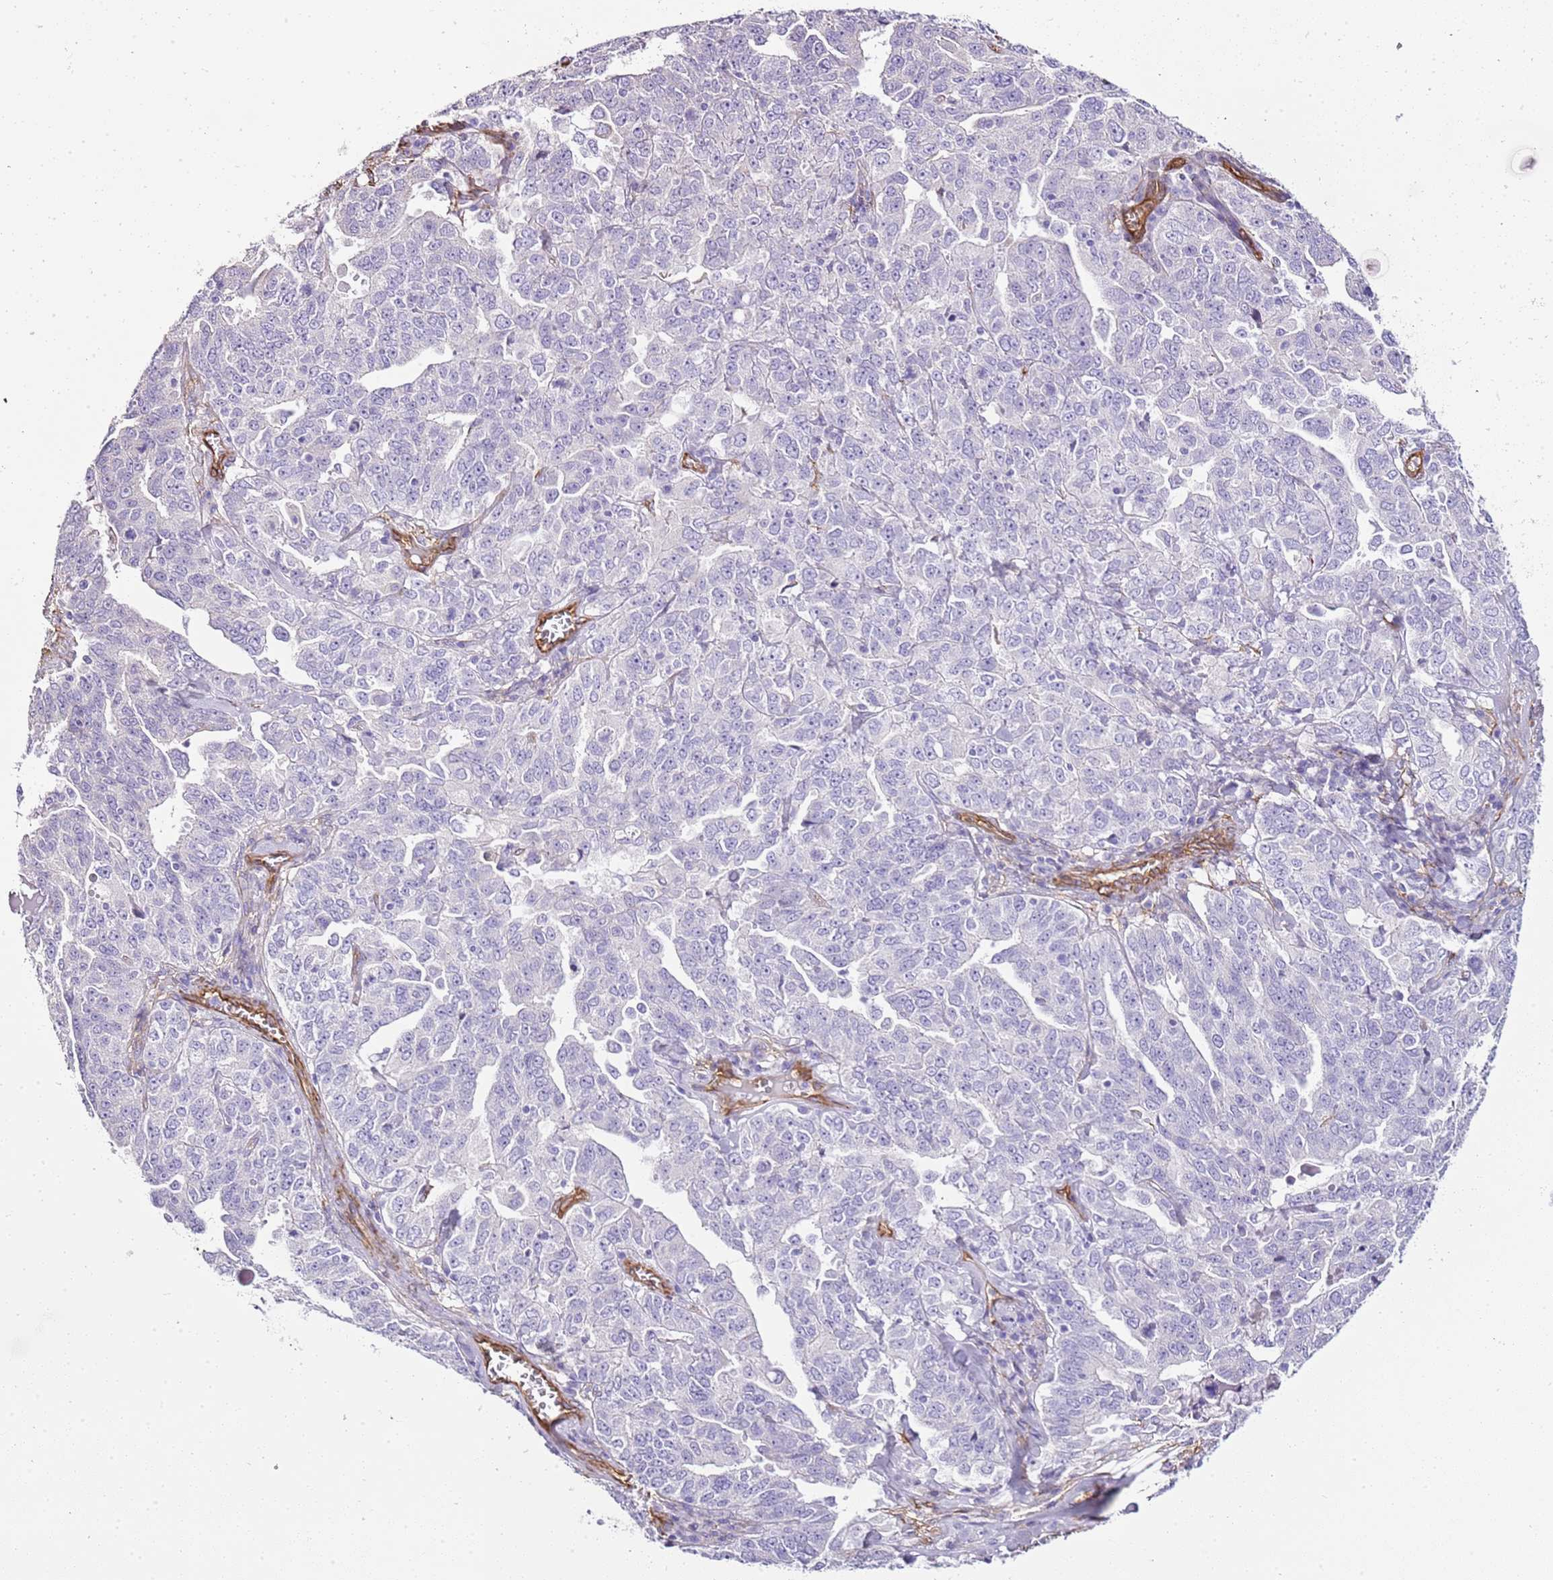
{"staining": {"intensity": "negative", "quantity": "none", "location": "none"}, "tissue": "ovarian cancer", "cell_type": "Tumor cells", "image_type": "cancer", "snomed": [{"axis": "morphology", "description": "Carcinoma, endometroid"}, {"axis": "topography", "description": "Ovary"}], "caption": "Immunohistochemistry (IHC) image of neoplastic tissue: human ovarian cancer (endometroid carcinoma) stained with DAB (3,3'-diaminobenzidine) displays no significant protein expression in tumor cells. The staining was performed using DAB to visualize the protein expression in brown, while the nuclei were stained in blue with hematoxylin (Magnification: 20x).", "gene": "CTDSPL", "patient": {"sex": "female", "age": 62}}